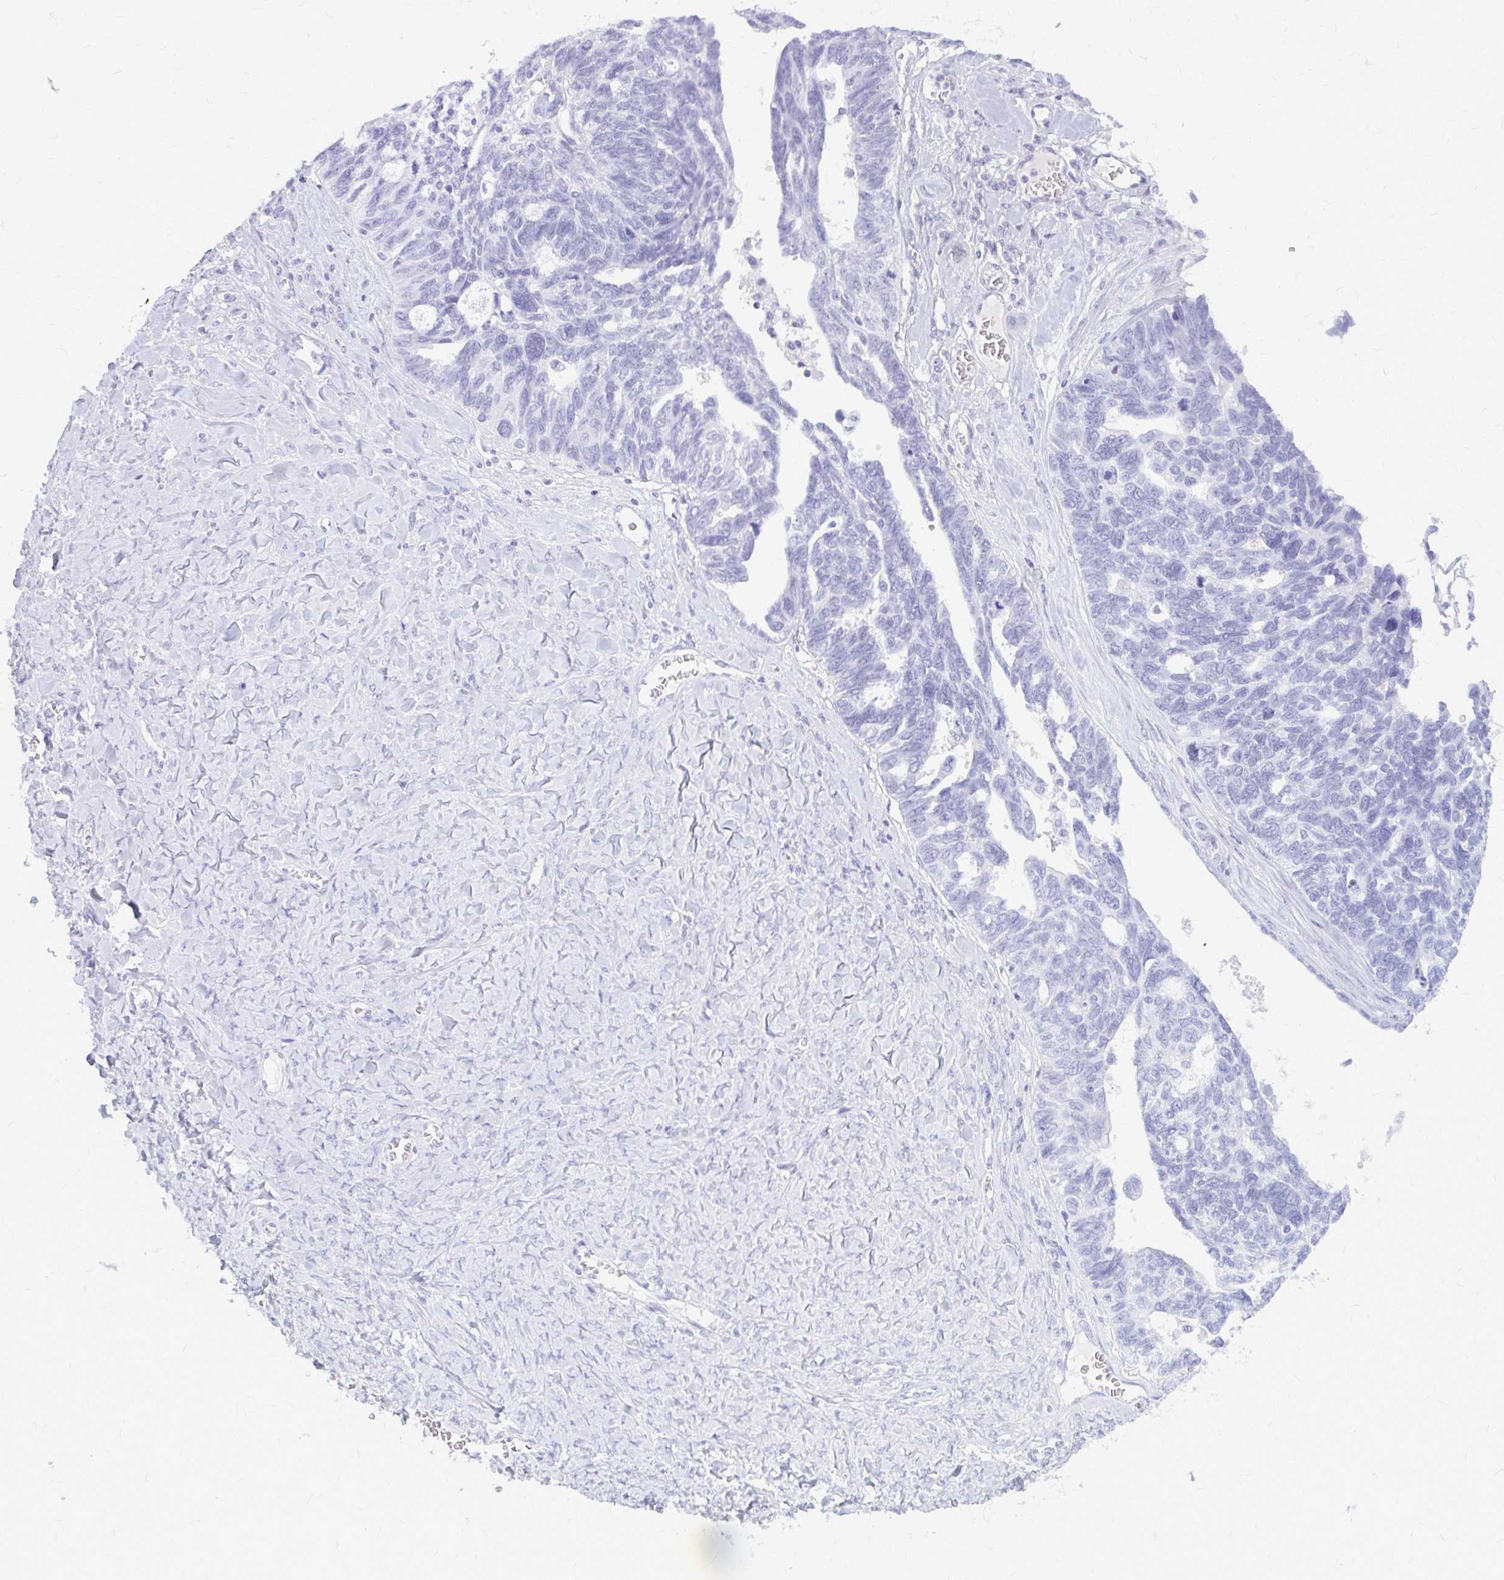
{"staining": {"intensity": "negative", "quantity": "none", "location": "none"}, "tissue": "ovarian cancer", "cell_type": "Tumor cells", "image_type": "cancer", "snomed": [{"axis": "morphology", "description": "Cystadenocarcinoma, serous, NOS"}, {"axis": "topography", "description": "Ovary"}], "caption": "An image of ovarian serous cystadenocarcinoma stained for a protein demonstrates no brown staining in tumor cells.", "gene": "KLHDC7A", "patient": {"sex": "female", "age": 79}}